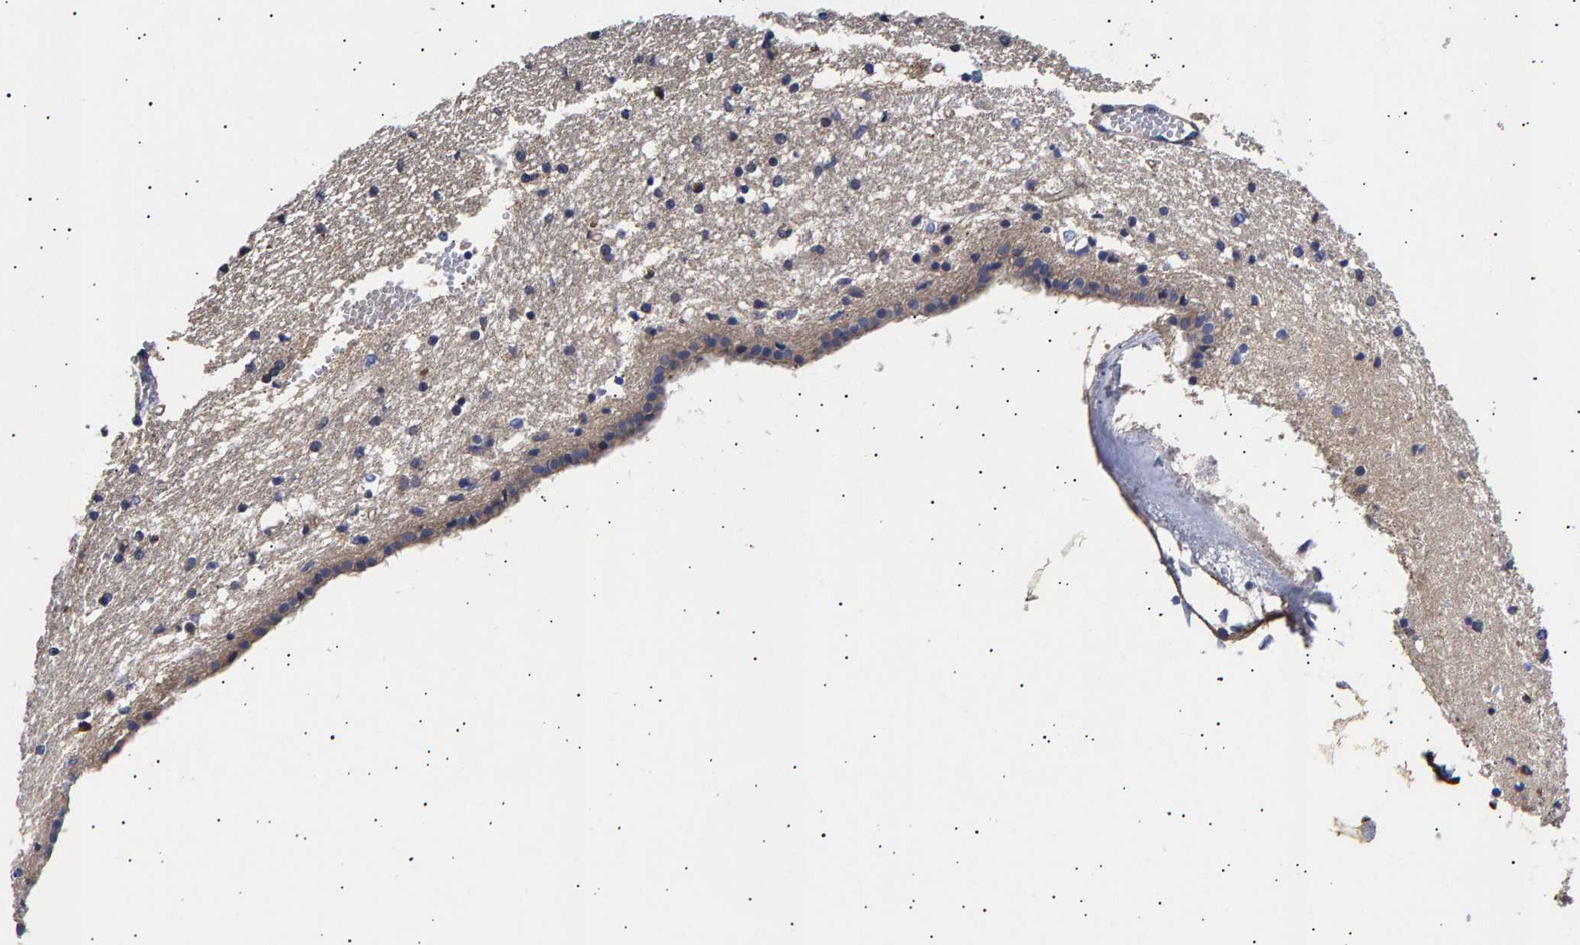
{"staining": {"intensity": "weak", "quantity": "<25%", "location": "cytoplasmic/membranous"}, "tissue": "caudate", "cell_type": "Glial cells", "image_type": "normal", "snomed": [{"axis": "morphology", "description": "Normal tissue, NOS"}, {"axis": "topography", "description": "Lateral ventricle wall"}], "caption": "This is a image of immunohistochemistry (IHC) staining of unremarkable caudate, which shows no expression in glial cells. (DAB immunohistochemistry, high magnification).", "gene": "ANKRD40", "patient": {"sex": "male", "age": 45}}